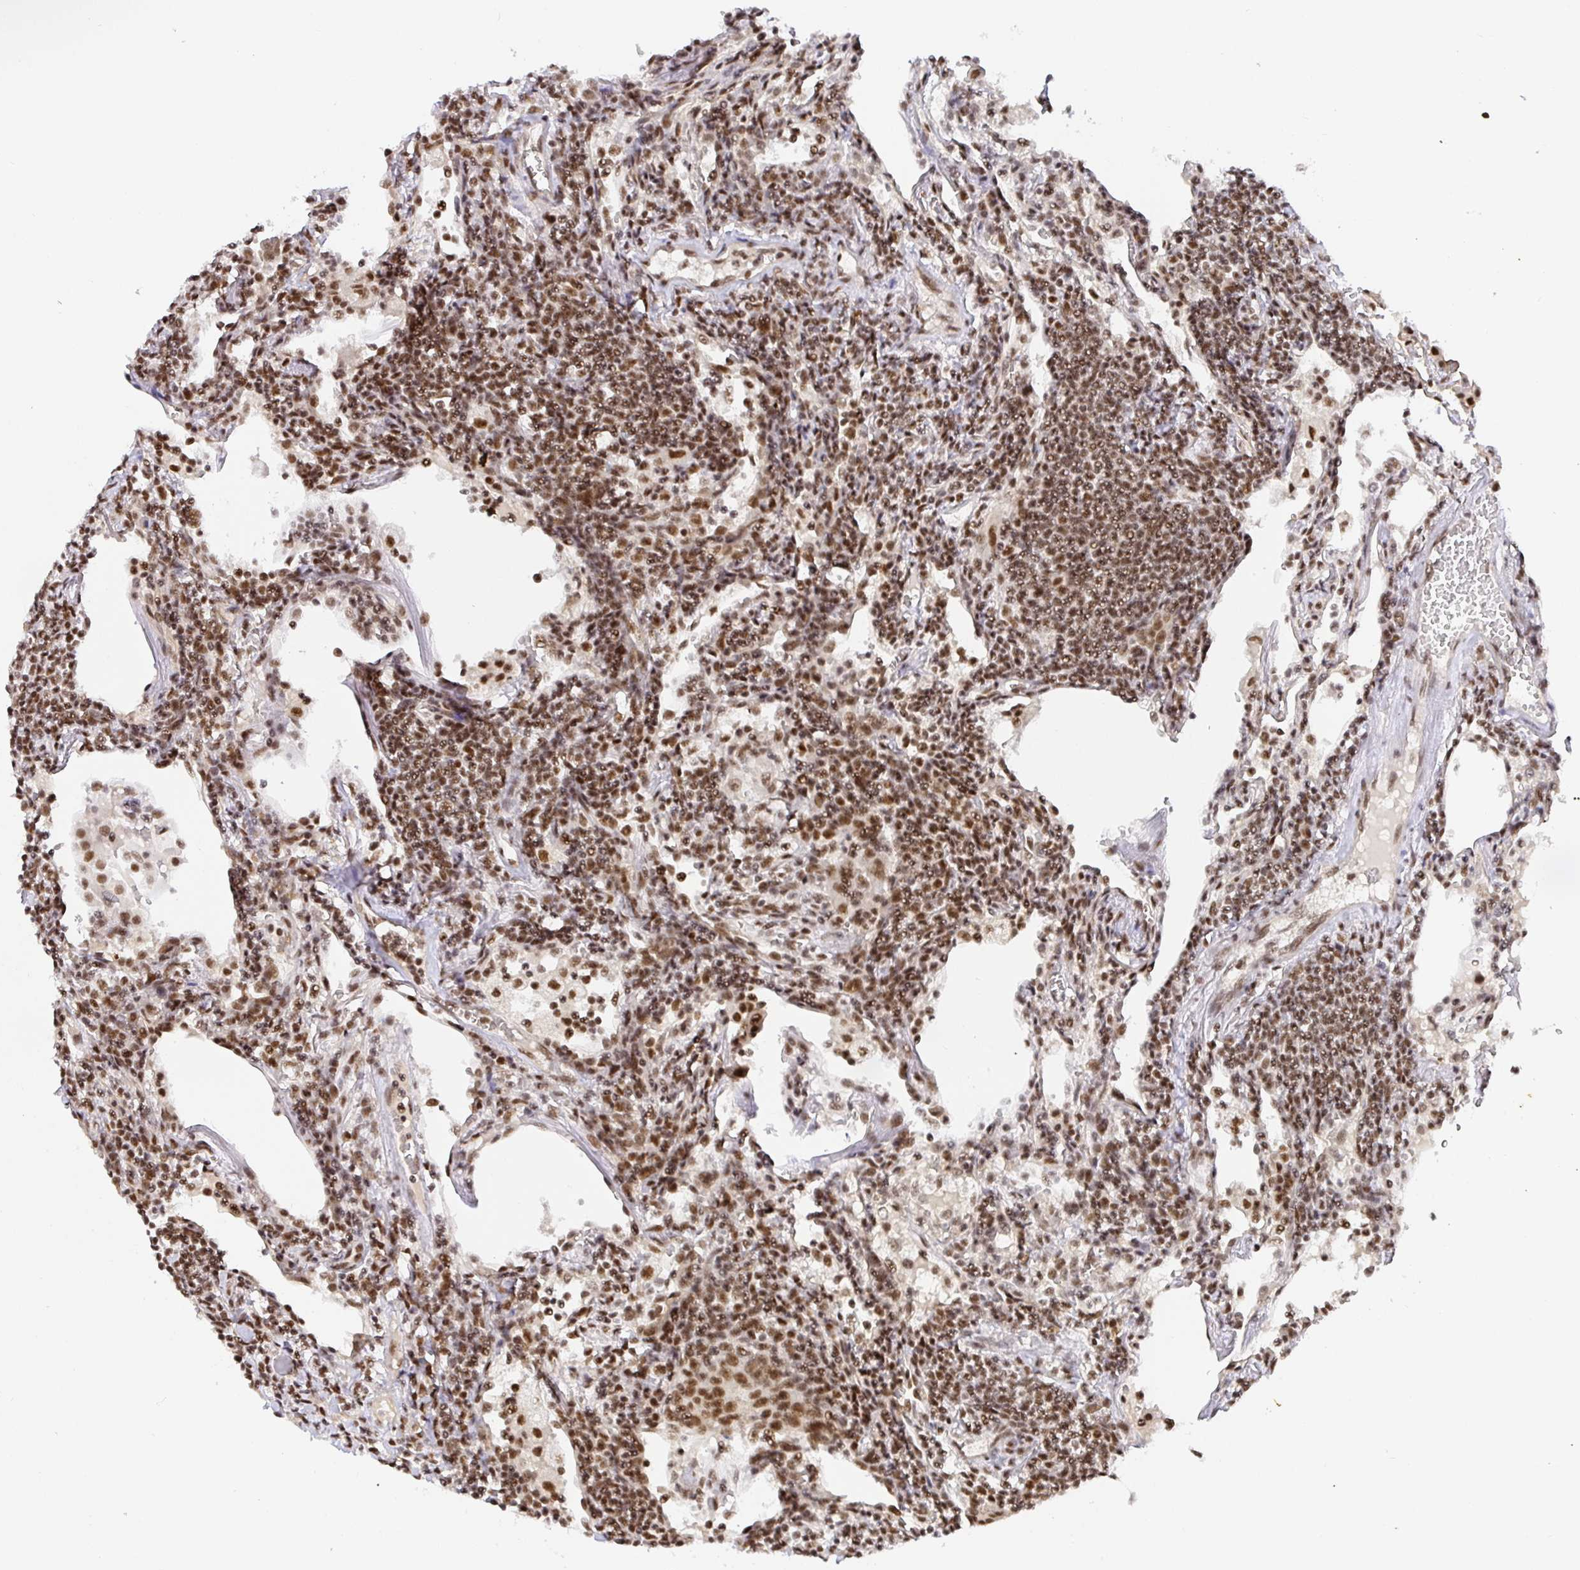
{"staining": {"intensity": "moderate", "quantity": ">75%", "location": "nuclear"}, "tissue": "lymphoma", "cell_type": "Tumor cells", "image_type": "cancer", "snomed": [{"axis": "morphology", "description": "Malignant lymphoma, non-Hodgkin's type, Low grade"}, {"axis": "topography", "description": "Lung"}], "caption": "IHC staining of lymphoma, which shows medium levels of moderate nuclear expression in about >75% of tumor cells indicating moderate nuclear protein positivity. The staining was performed using DAB (3,3'-diaminobenzidine) (brown) for protein detection and nuclei were counterstained in hematoxylin (blue).", "gene": "USF1", "patient": {"sex": "female", "age": 71}}